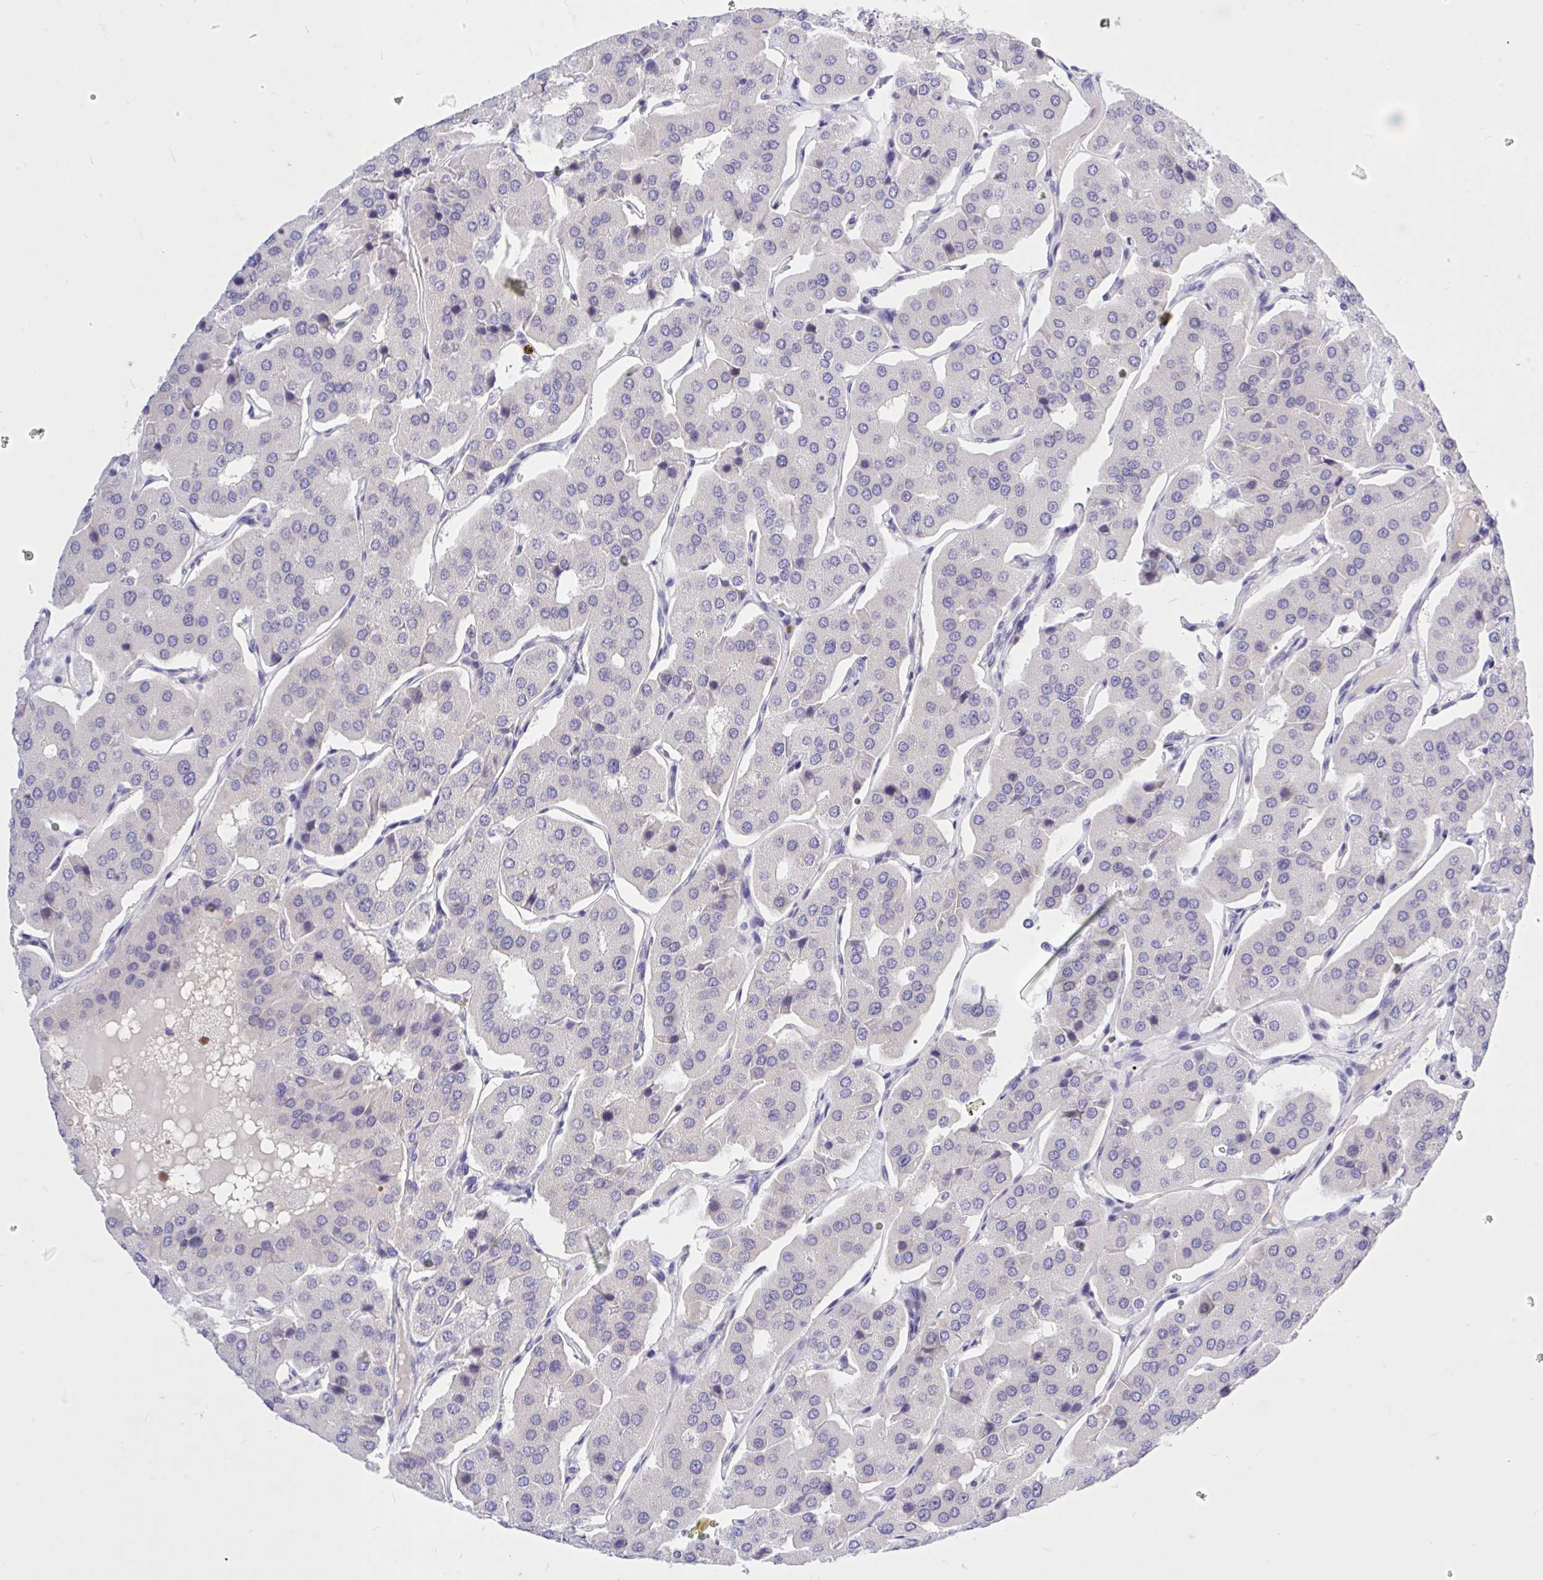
{"staining": {"intensity": "negative", "quantity": "none", "location": "none"}, "tissue": "parathyroid gland", "cell_type": "Glandular cells", "image_type": "normal", "snomed": [{"axis": "morphology", "description": "Normal tissue, NOS"}, {"axis": "morphology", "description": "Adenoma, NOS"}, {"axis": "topography", "description": "Parathyroid gland"}], "caption": "Micrograph shows no significant protein staining in glandular cells of benign parathyroid gland.", "gene": "CXCL8", "patient": {"sex": "female", "age": 86}}